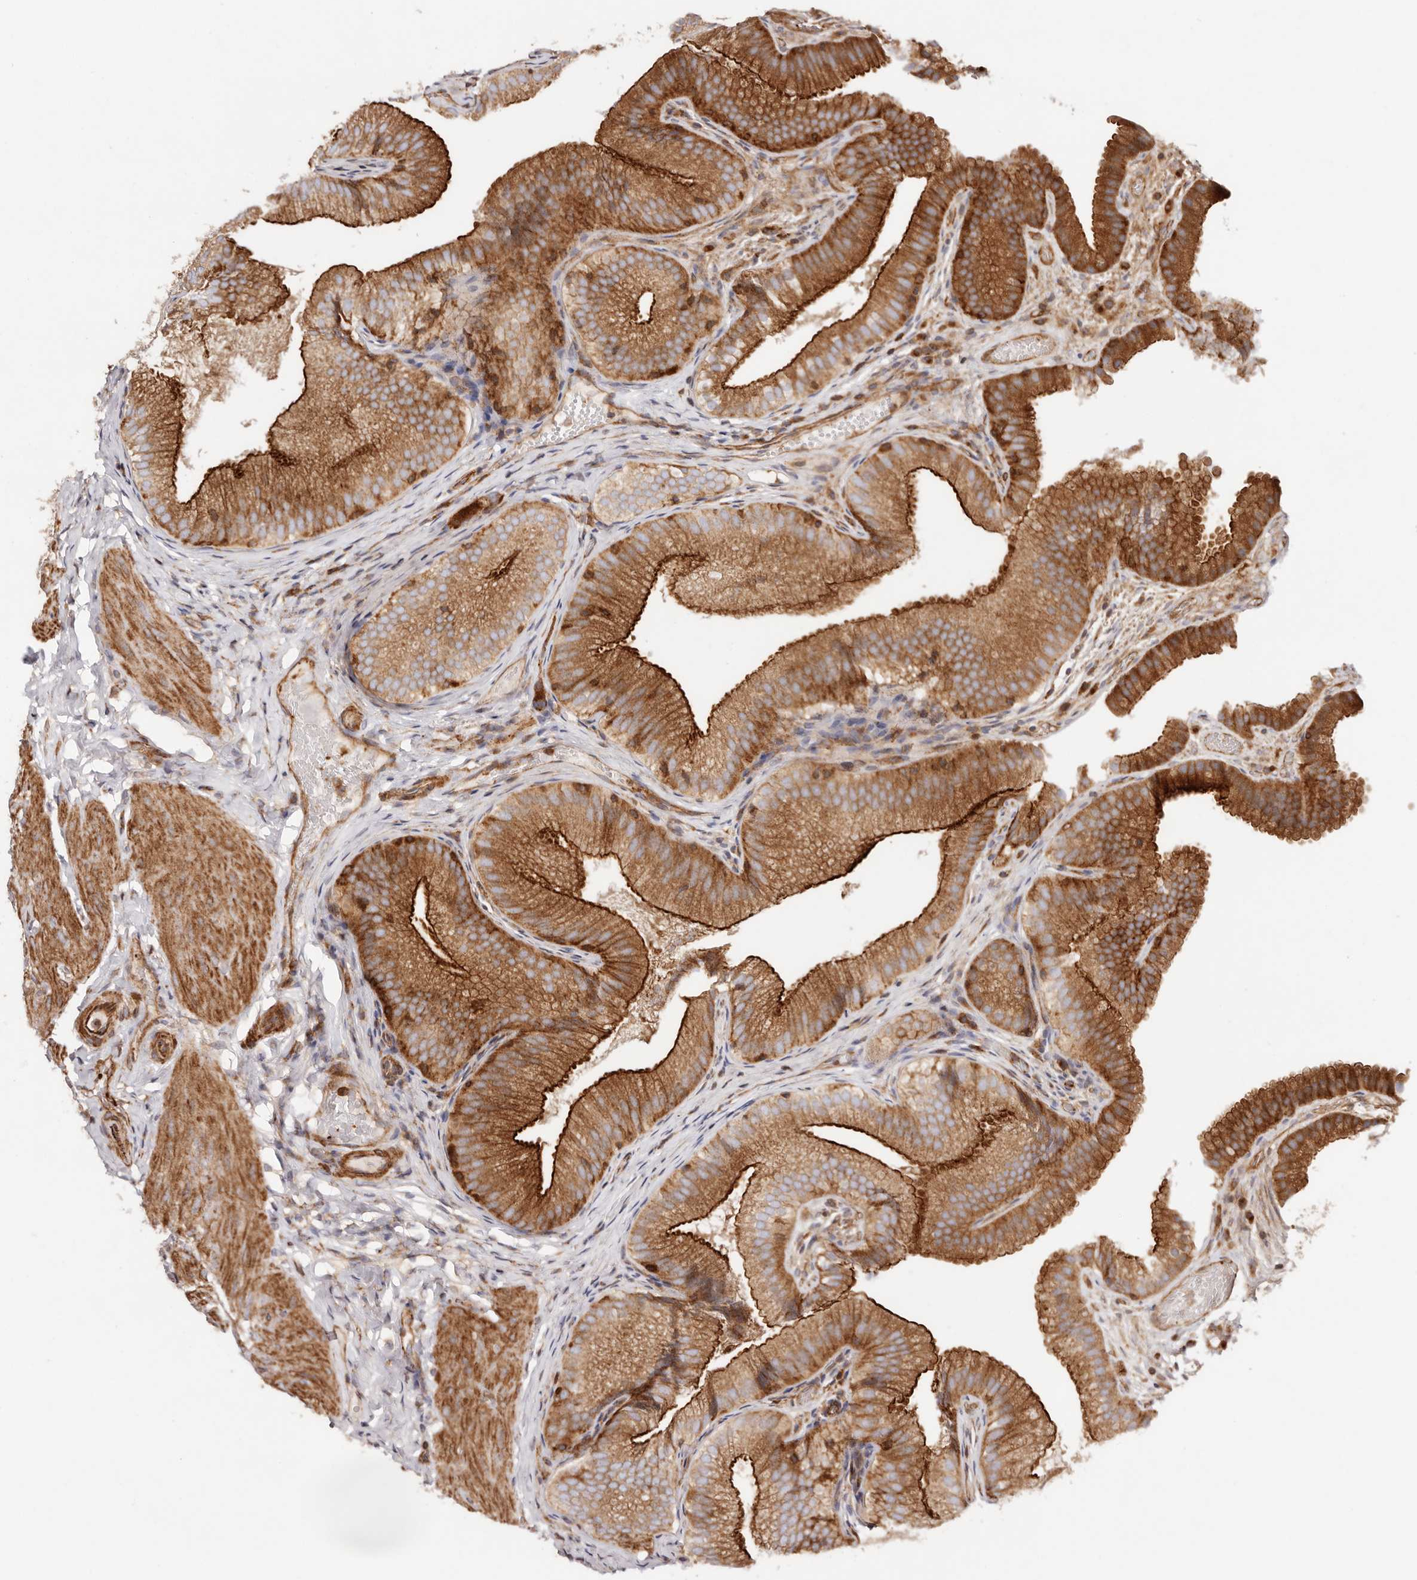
{"staining": {"intensity": "strong", "quantity": ">75%", "location": "cytoplasmic/membranous"}, "tissue": "gallbladder", "cell_type": "Glandular cells", "image_type": "normal", "snomed": [{"axis": "morphology", "description": "Normal tissue, NOS"}, {"axis": "topography", "description": "Gallbladder"}], "caption": "DAB immunohistochemical staining of benign human gallbladder reveals strong cytoplasmic/membranous protein positivity in about >75% of glandular cells.", "gene": "PTPN22", "patient": {"sex": "female", "age": 30}}